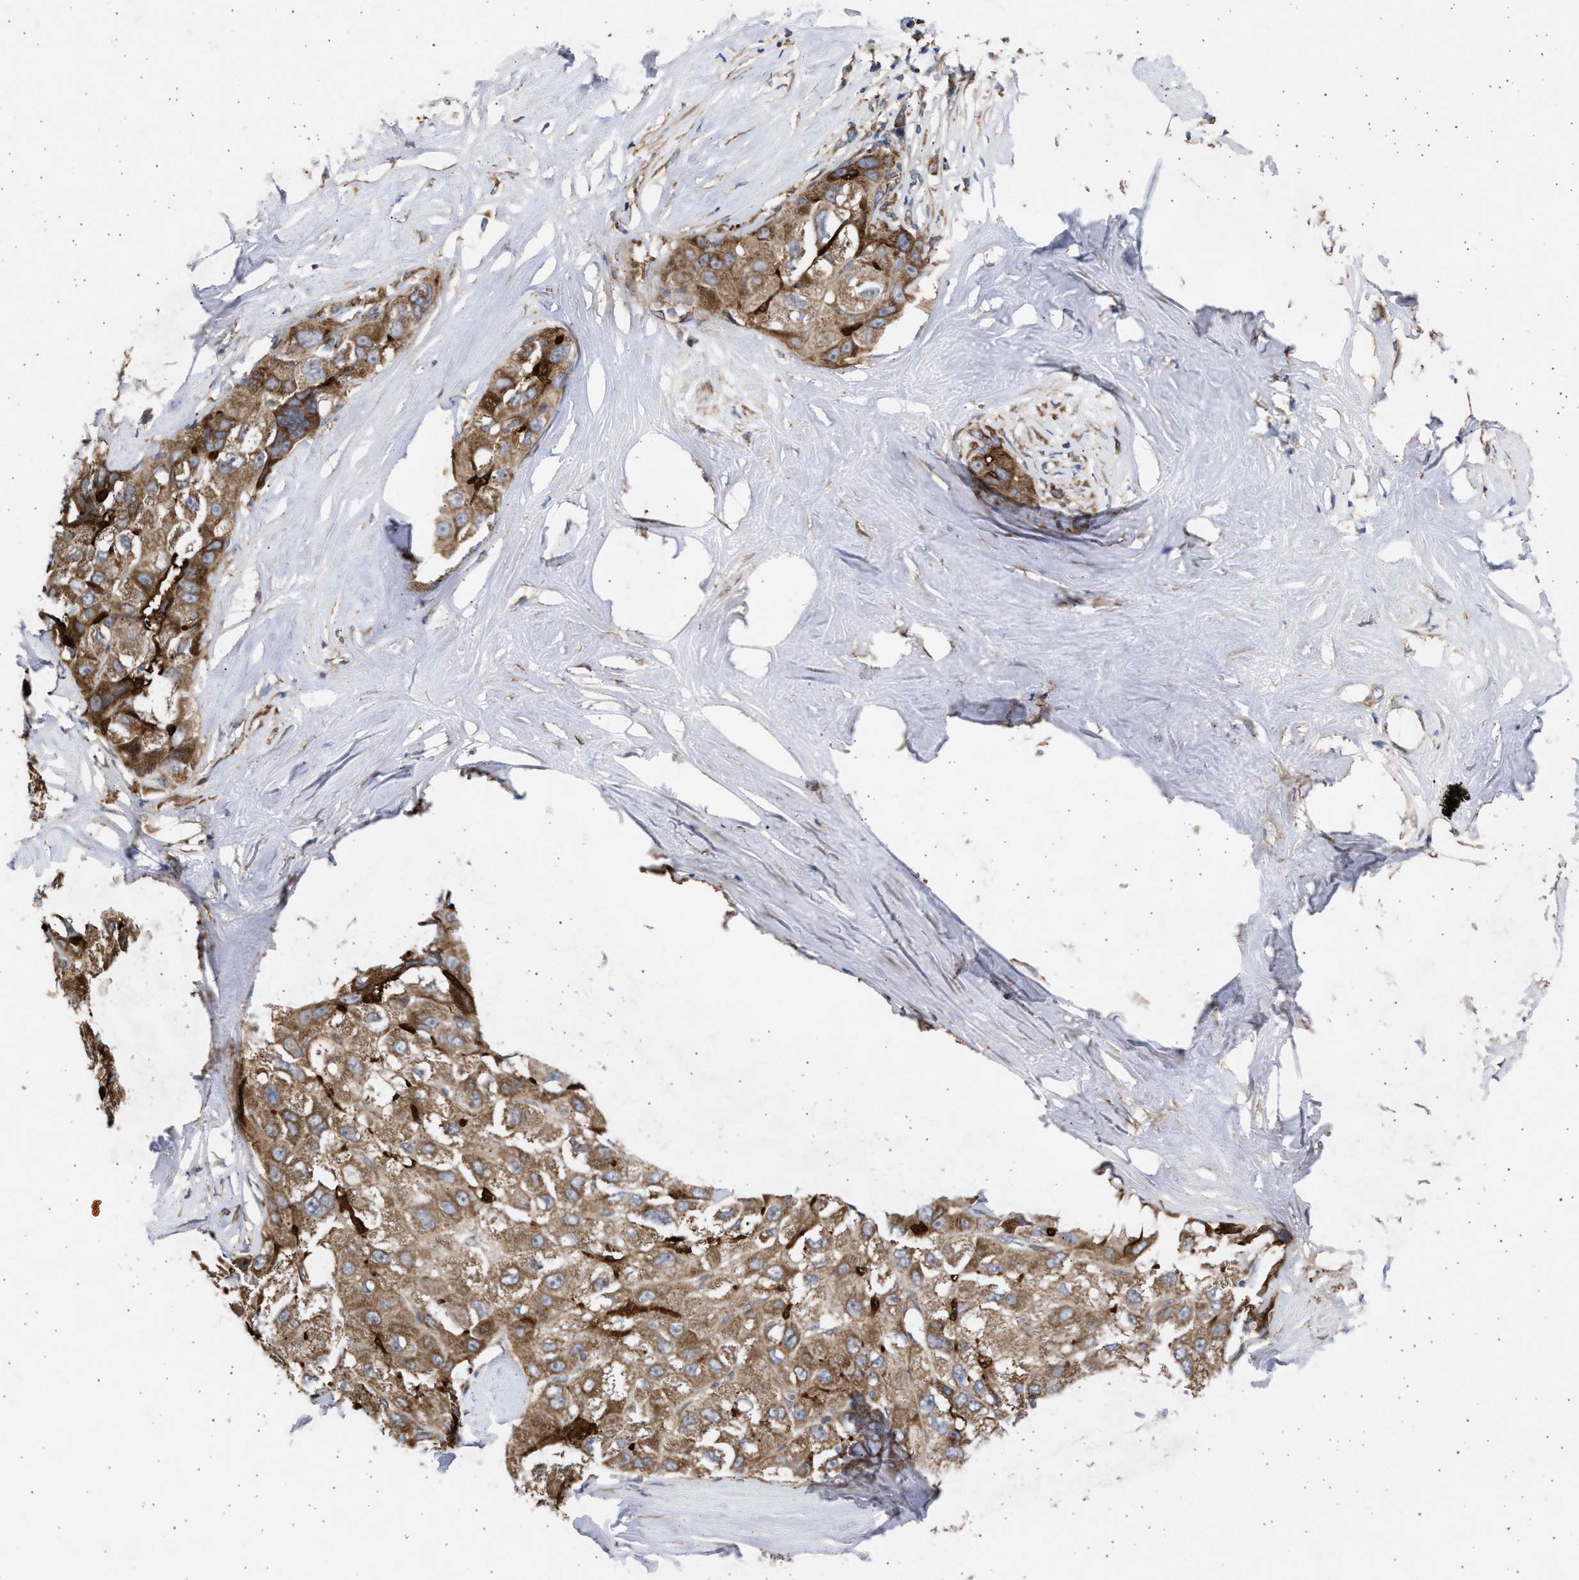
{"staining": {"intensity": "strong", "quantity": ">75%", "location": "cytoplasmic/membranous"}, "tissue": "liver cancer", "cell_type": "Tumor cells", "image_type": "cancer", "snomed": [{"axis": "morphology", "description": "Carcinoma, Hepatocellular, NOS"}, {"axis": "topography", "description": "Liver"}], "caption": "Strong cytoplasmic/membranous expression is identified in about >75% of tumor cells in liver hepatocellular carcinoma.", "gene": "TTC19", "patient": {"sex": "male", "age": 80}}